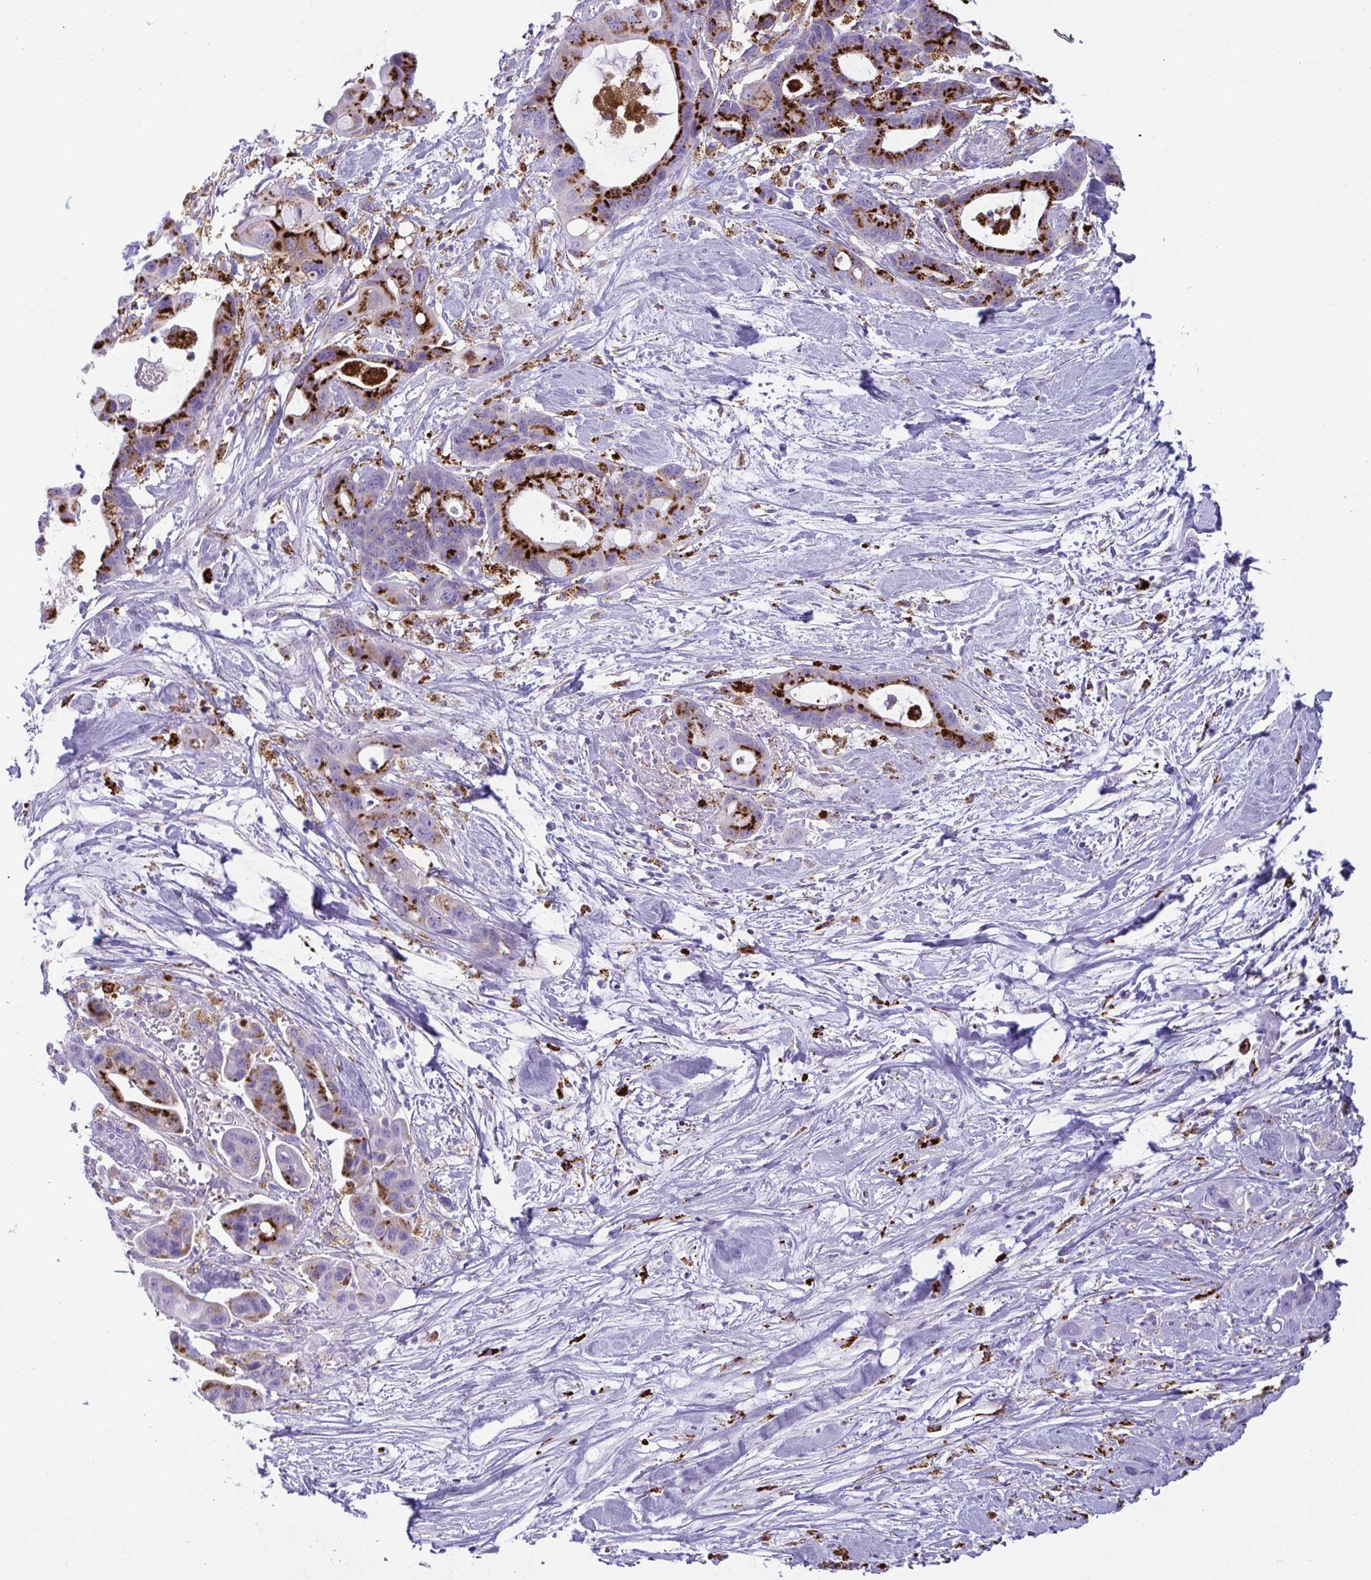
{"staining": {"intensity": "strong", "quantity": "25%-75%", "location": "cytoplasmic/membranous"}, "tissue": "pancreatic cancer", "cell_type": "Tumor cells", "image_type": "cancer", "snomed": [{"axis": "morphology", "description": "Adenocarcinoma, NOS"}, {"axis": "topography", "description": "Pancreas"}], "caption": "A brown stain highlights strong cytoplasmic/membranous positivity of a protein in adenocarcinoma (pancreatic) tumor cells.", "gene": "CPVL", "patient": {"sex": "male", "age": 68}}